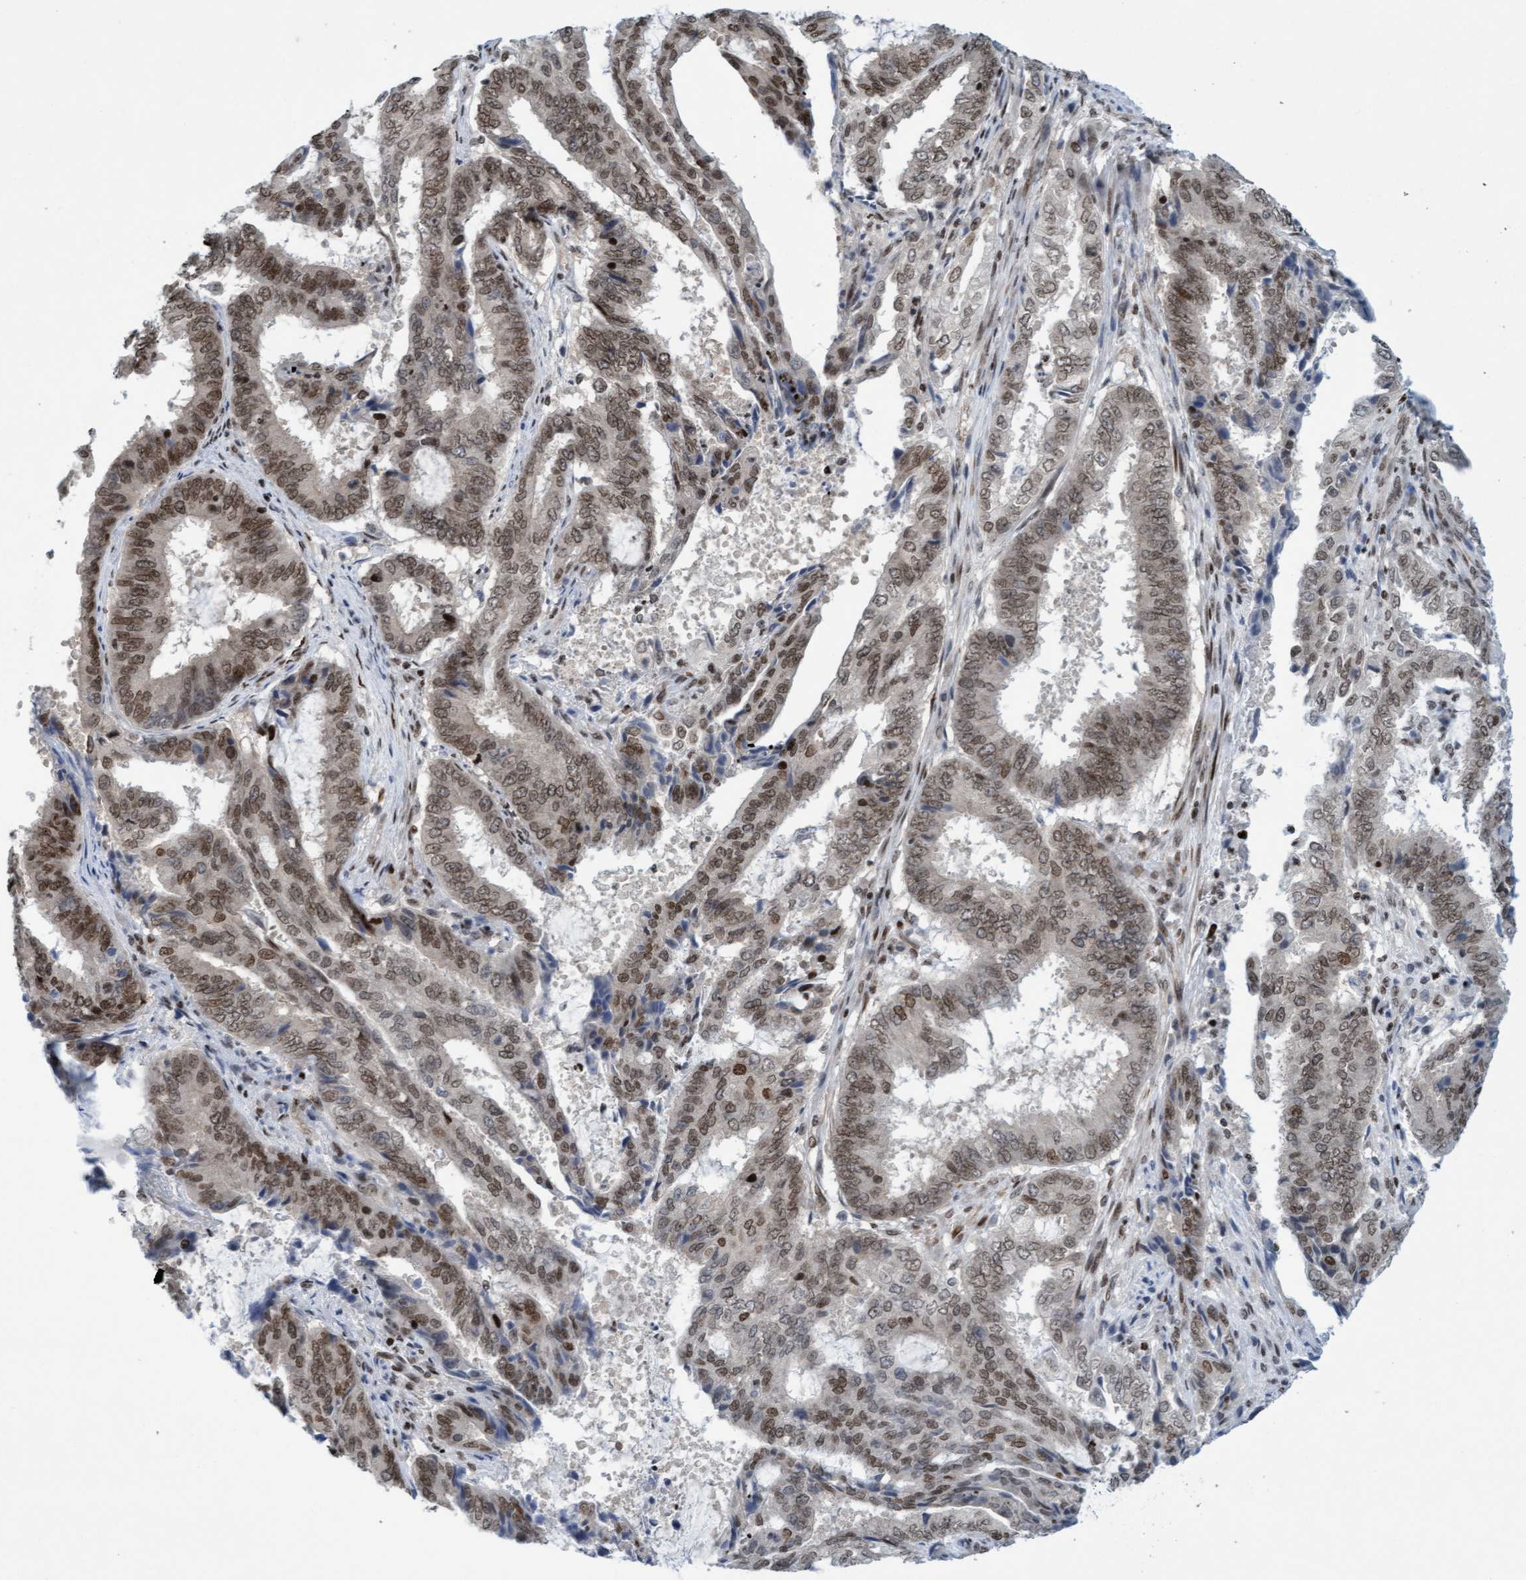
{"staining": {"intensity": "weak", "quantity": ">75%", "location": "nuclear"}, "tissue": "endometrial cancer", "cell_type": "Tumor cells", "image_type": "cancer", "snomed": [{"axis": "morphology", "description": "Adenocarcinoma, NOS"}, {"axis": "topography", "description": "Endometrium"}], "caption": "The histopathology image demonstrates a brown stain indicating the presence of a protein in the nuclear of tumor cells in endometrial cancer (adenocarcinoma).", "gene": "GLRX2", "patient": {"sex": "female", "age": 51}}